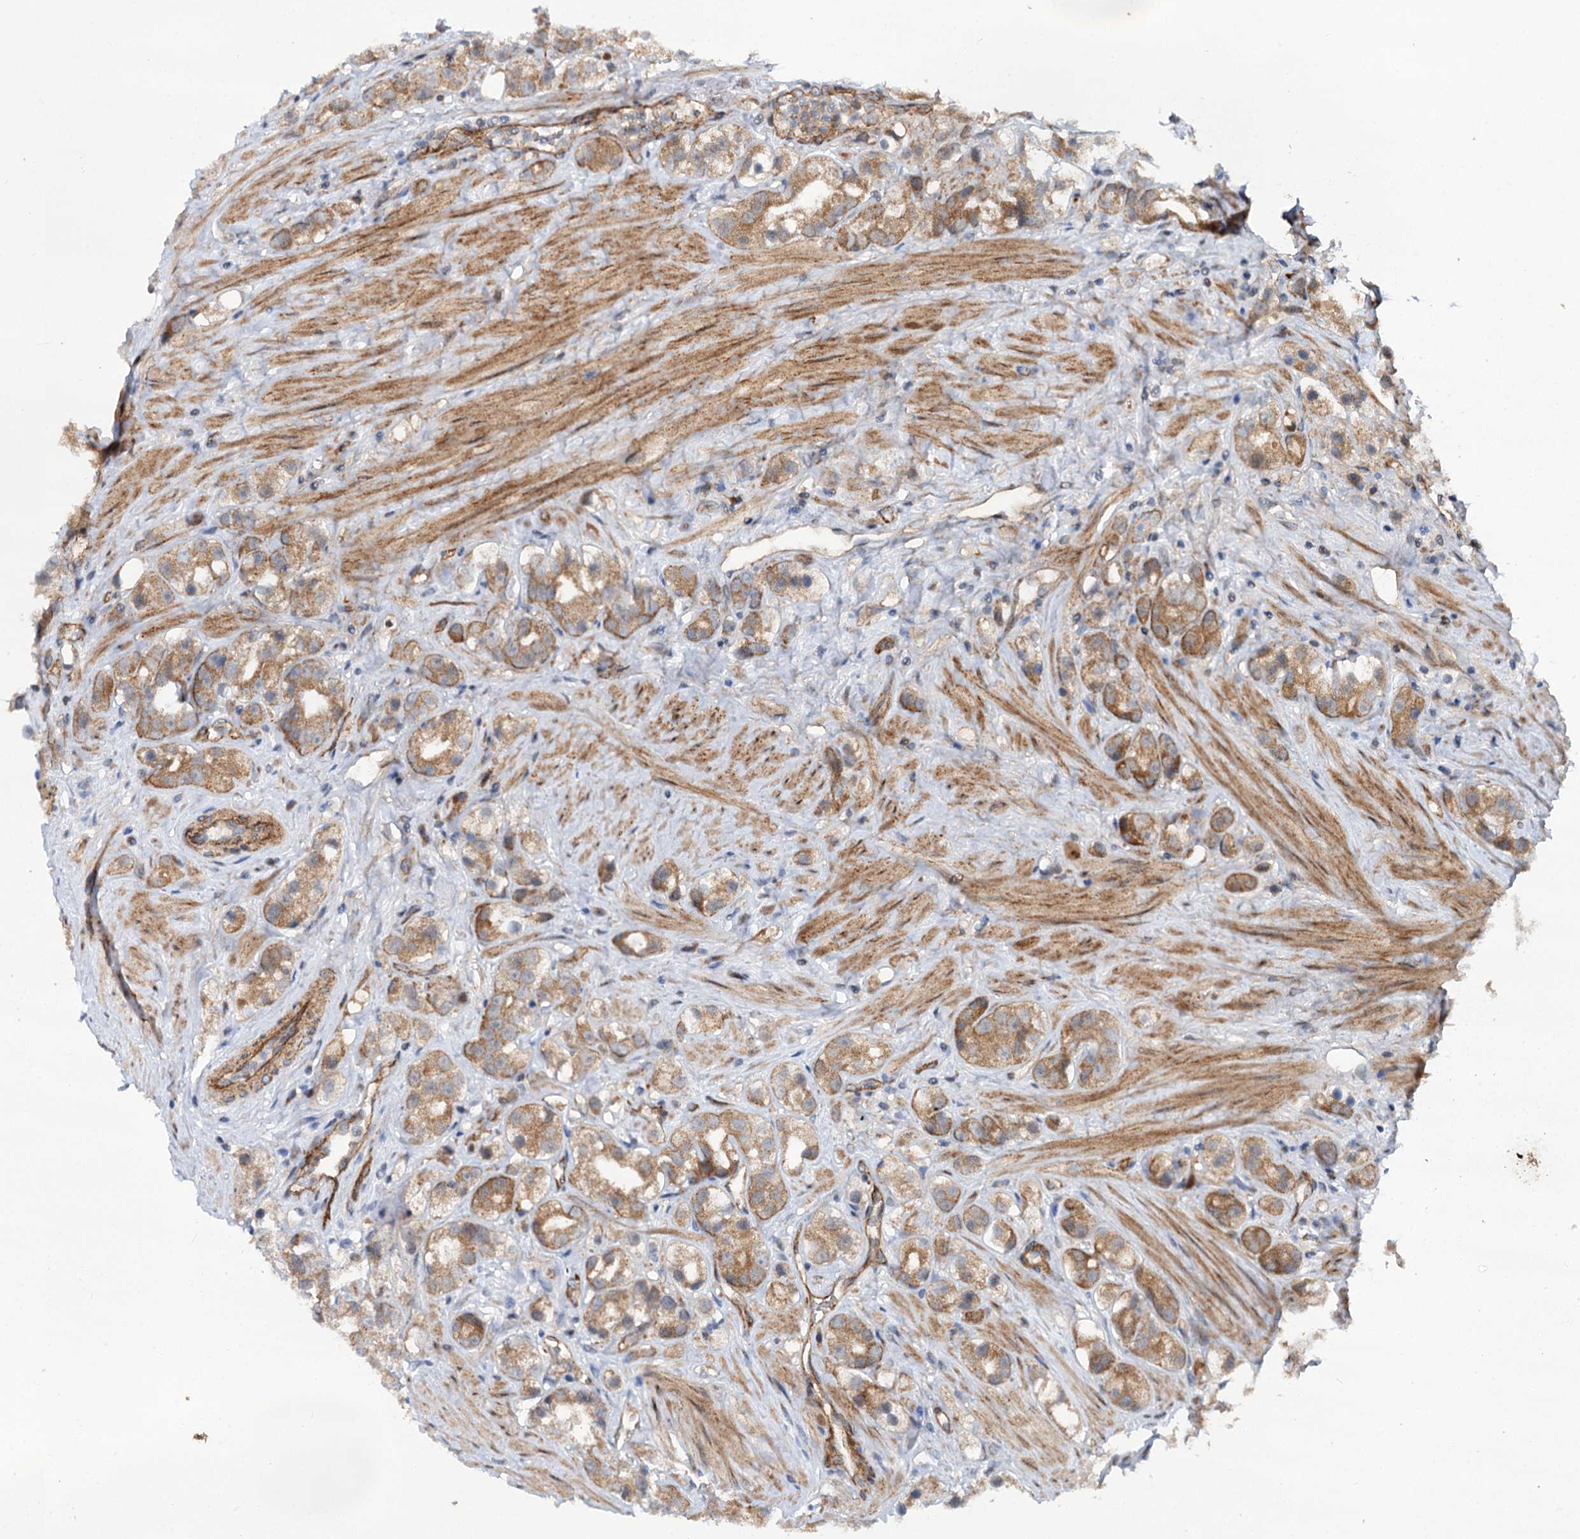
{"staining": {"intensity": "moderate", "quantity": "25%-75%", "location": "cytoplasmic/membranous"}, "tissue": "prostate cancer", "cell_type": "Tumor cells", "image_type": "cancer", "snomed": [{"axis": "morphology", "description": "Adenocarcinoma, NOS"}, {"axis": "topography", "description": "Prostate"}], "caption": "Prostate cancer (adenocarcinoma) stained for a protein (brown) displays moderate cytoplasmic/membranous positive expression in approximately 25%-75% of tumor cells.", "gene": "ADGRG4", "patient": {"sex": "male", "age": 79}}